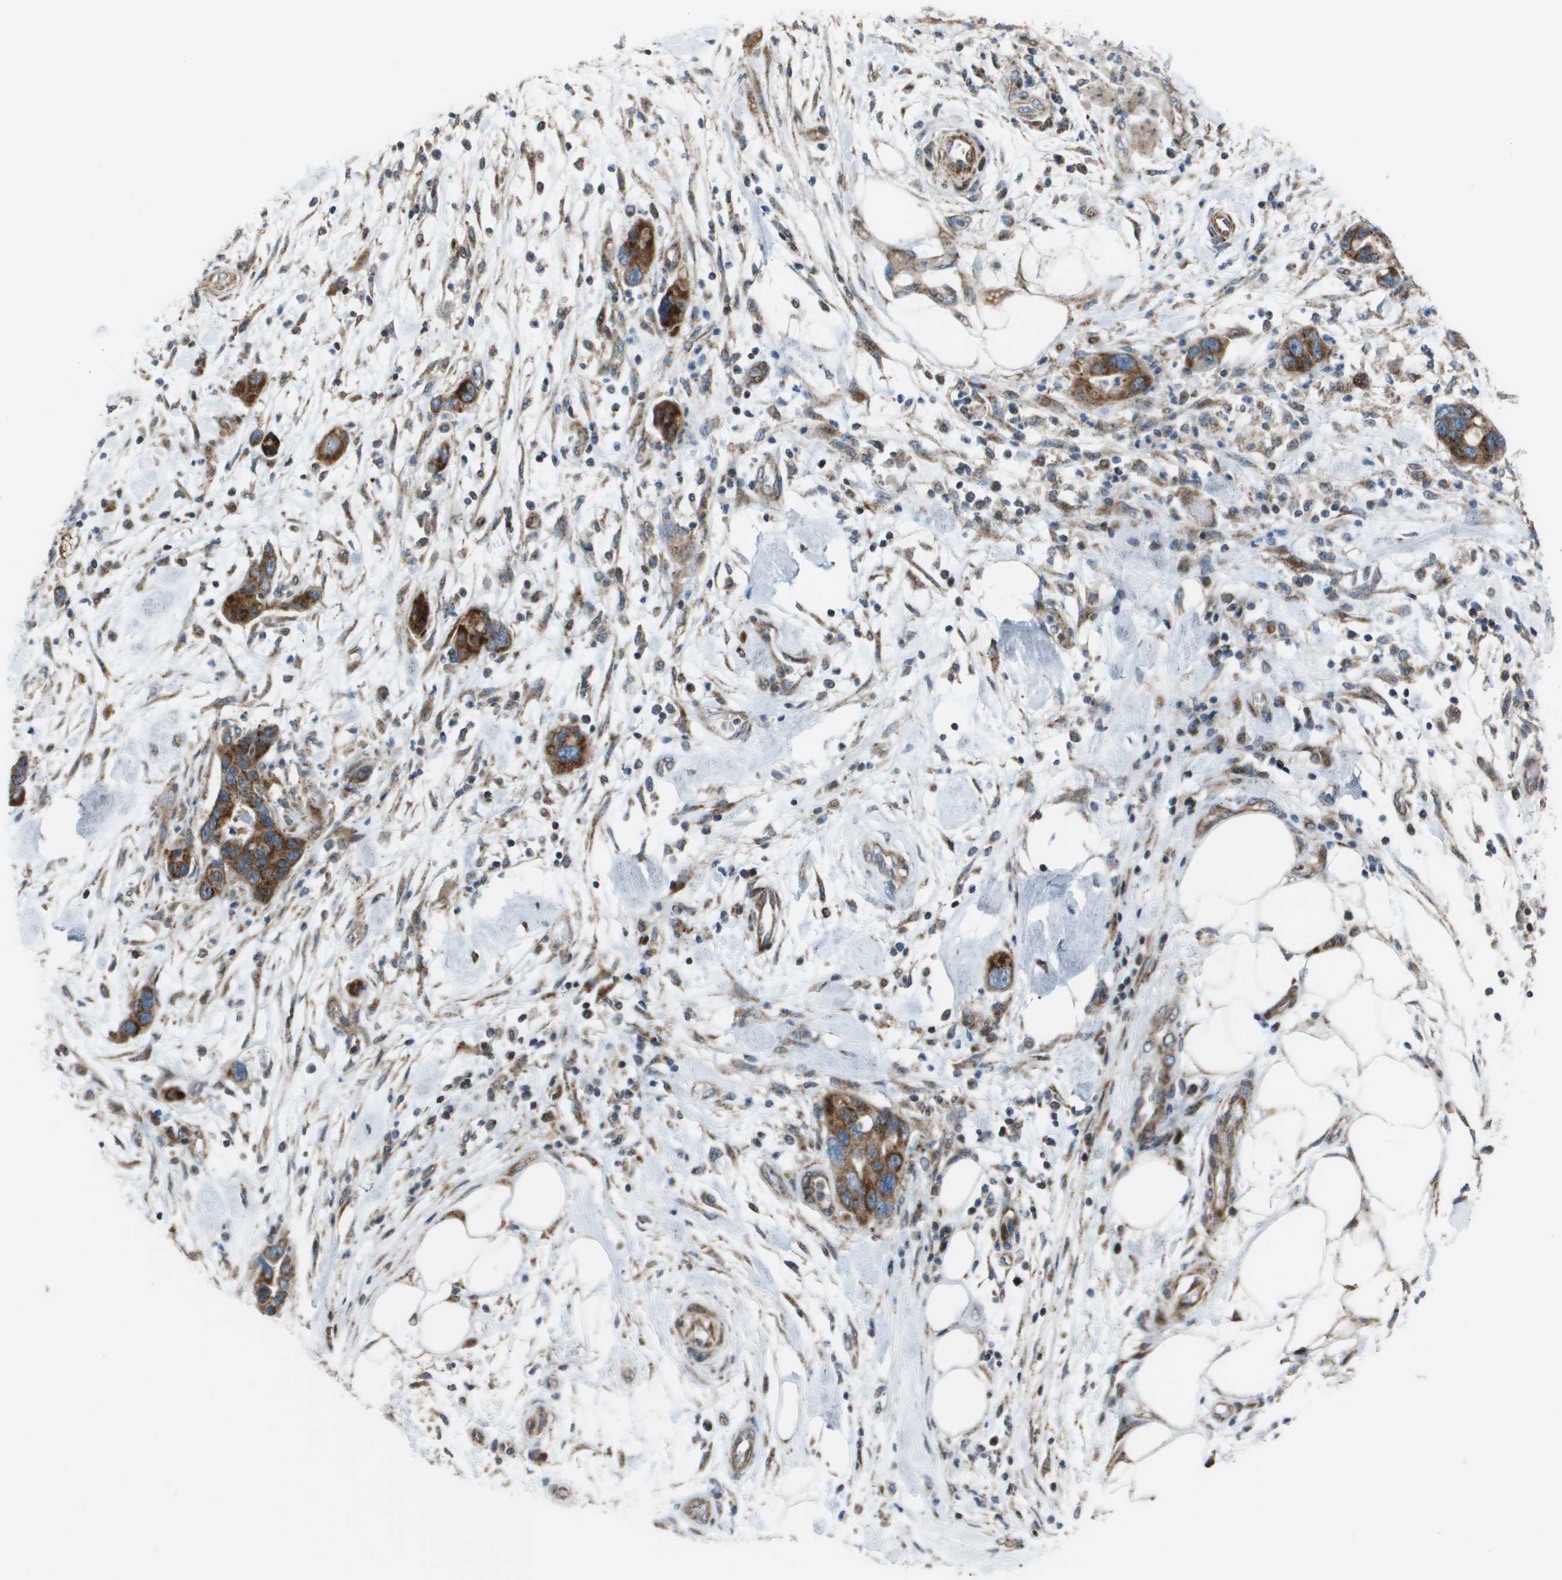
{"staining": {"intensity": "moderate", "quantity": ">75%", "location": "cytoplasmic/membranous"}, "tissue": "pancreatic cancer", "cell_type": "Tumor cells", "image_type": "cancer", "snomed": [{"axis": "morphology", "description": "Normal tissue, NOS"}, {"axis": "morphology", "description": "Adenocarcinoma, NOS"}, {"axis": "topography", "description": "Pancreas"}], "caption": "A brown stain highlights moderate cytoplasmic/membranous staining of a protein in pancreatic cancer tumor cells.", "gene": "MGAT3", "patient": {"sex": "female", "age": 71}}